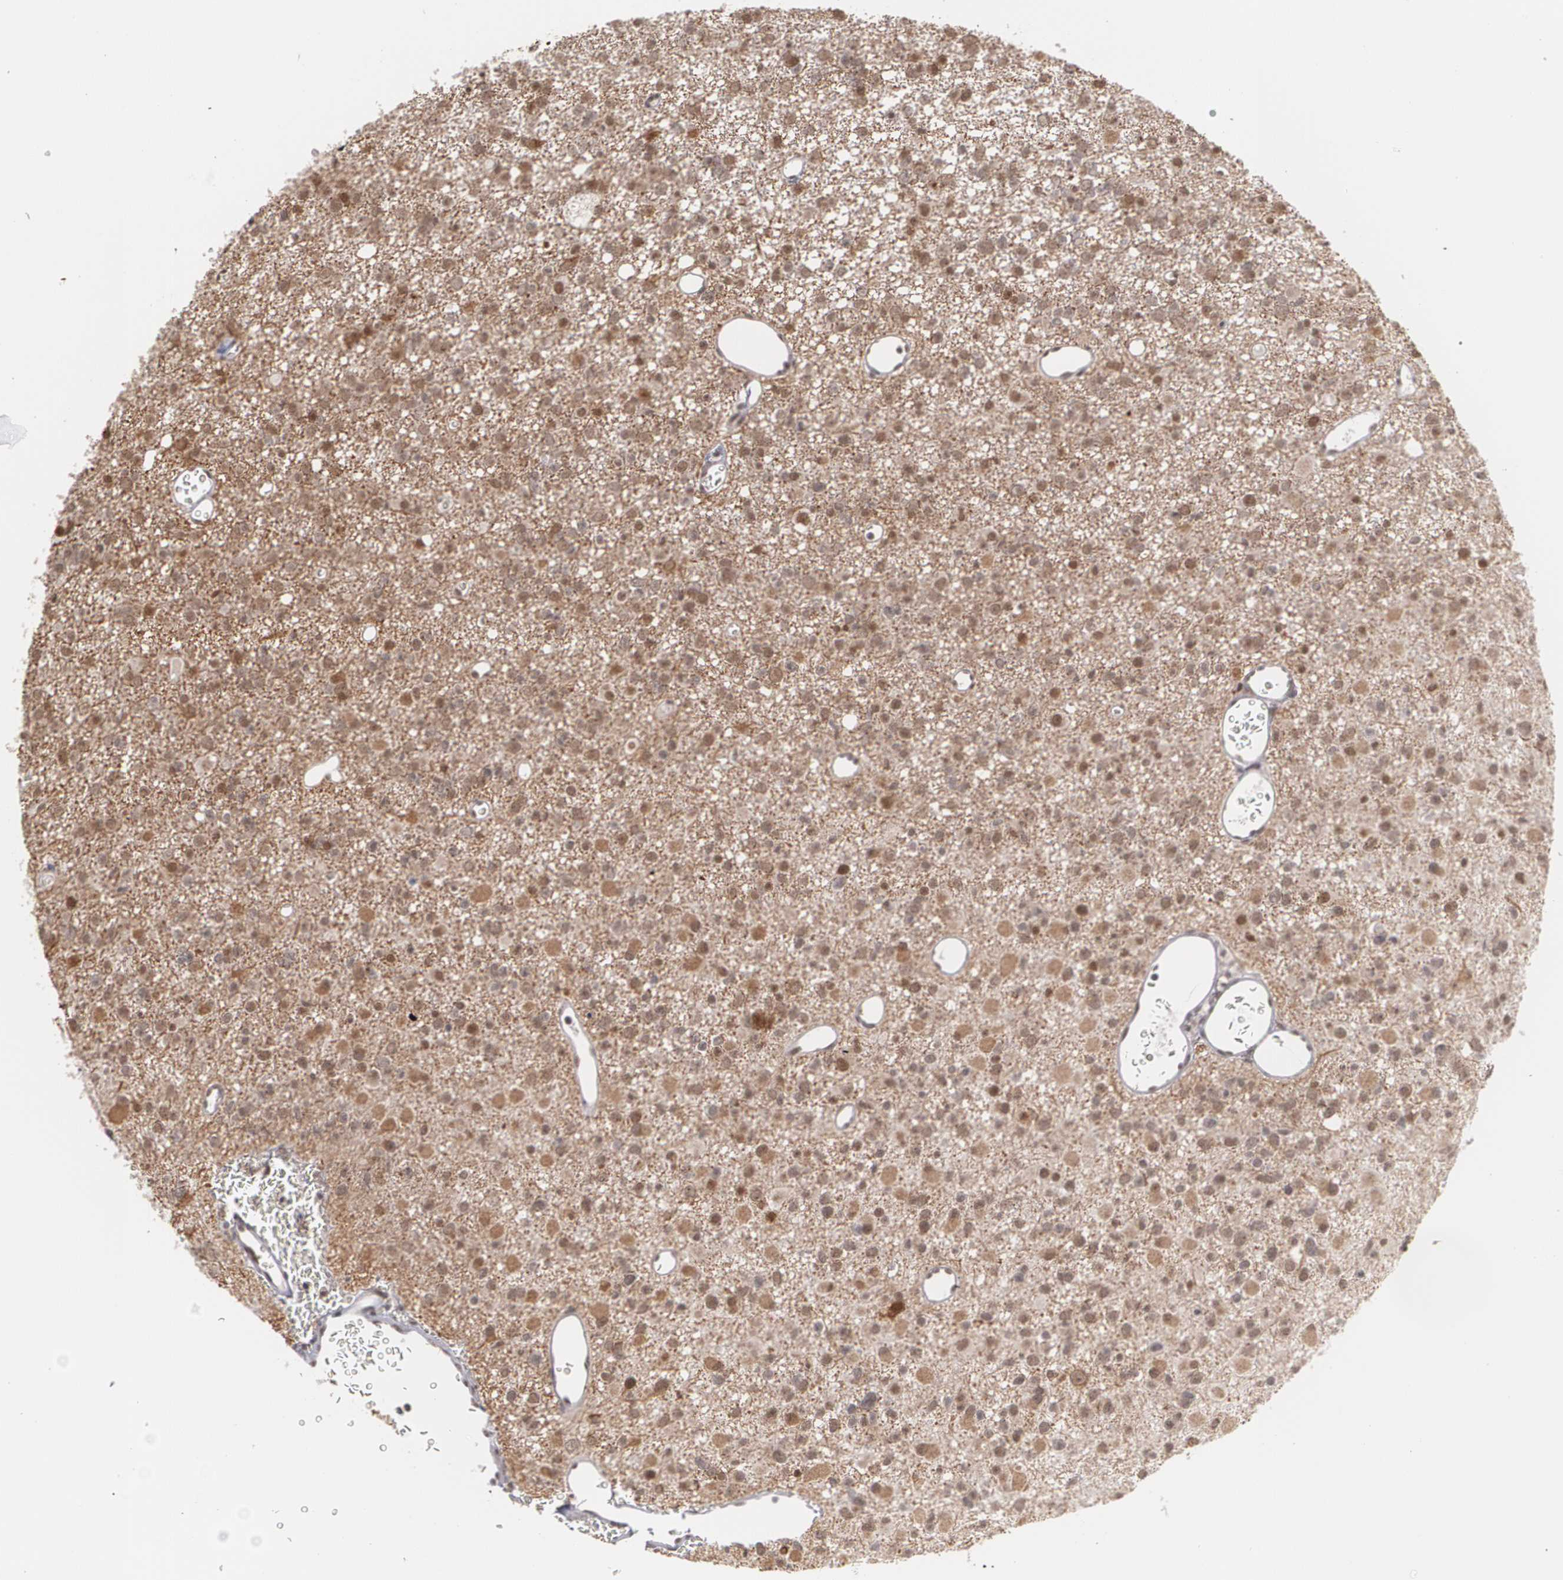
{"staining": {"intensity": "moderate", "quantity": ">75%", "location": "nuclear"}, "tissue": "glioma", "cell_type": "Tumor cells", "image_type": "cancer", "snomed": [{"axis": "morphology", "description": "Glioma, malignant, Low grade"}, {"axis": "topography", "description": "Brain"}], "caption": "Immunohistochemical staining of human glioma exhibits medium levels of moderate nuclear protein positivity in approximately >75% of tumor cells.", "gene": "ZNF75A", "patient": {"sex": "male", "age": 42}}